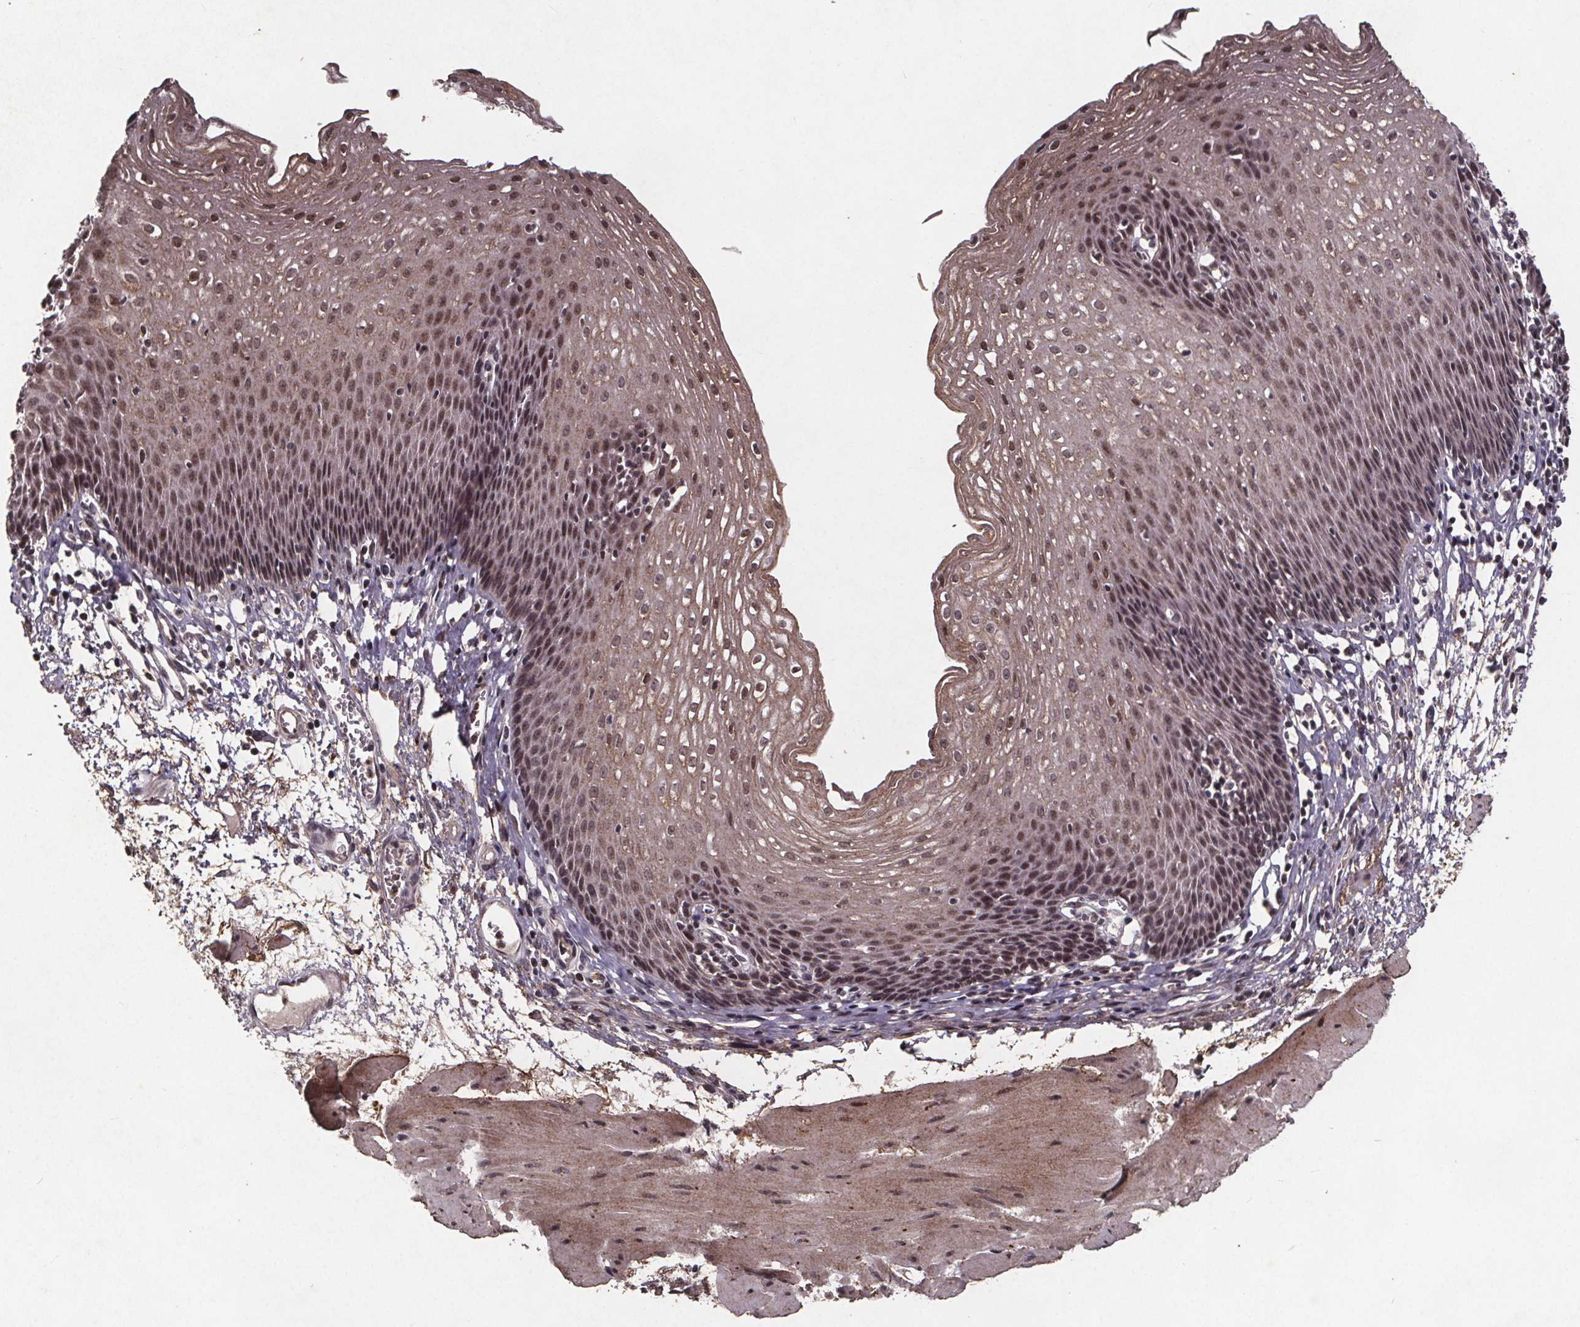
{"staining": {"intensity": "moderate", "quantity": "25%-75%", "location": "cytoplasmic/membranous,nuclear"}, "tissue": "esophagus", "cell_type": "Squamous epithelial cells", "image_type": "normal", "snomed": [{"axis": "morphology", "description": "Normal tissue, NOS"}, {"axis": "topography", "description": "Esophagus"}], "caption": "This image displays immunohistochemistry staining of benign esophagus, with medium moderate cytoplasmic/membranous,nuclear expression in about 25%-75% of squamous epithelial cells.", "gene": "GPX3", "patient": {"sex": "female", "age": 64}}